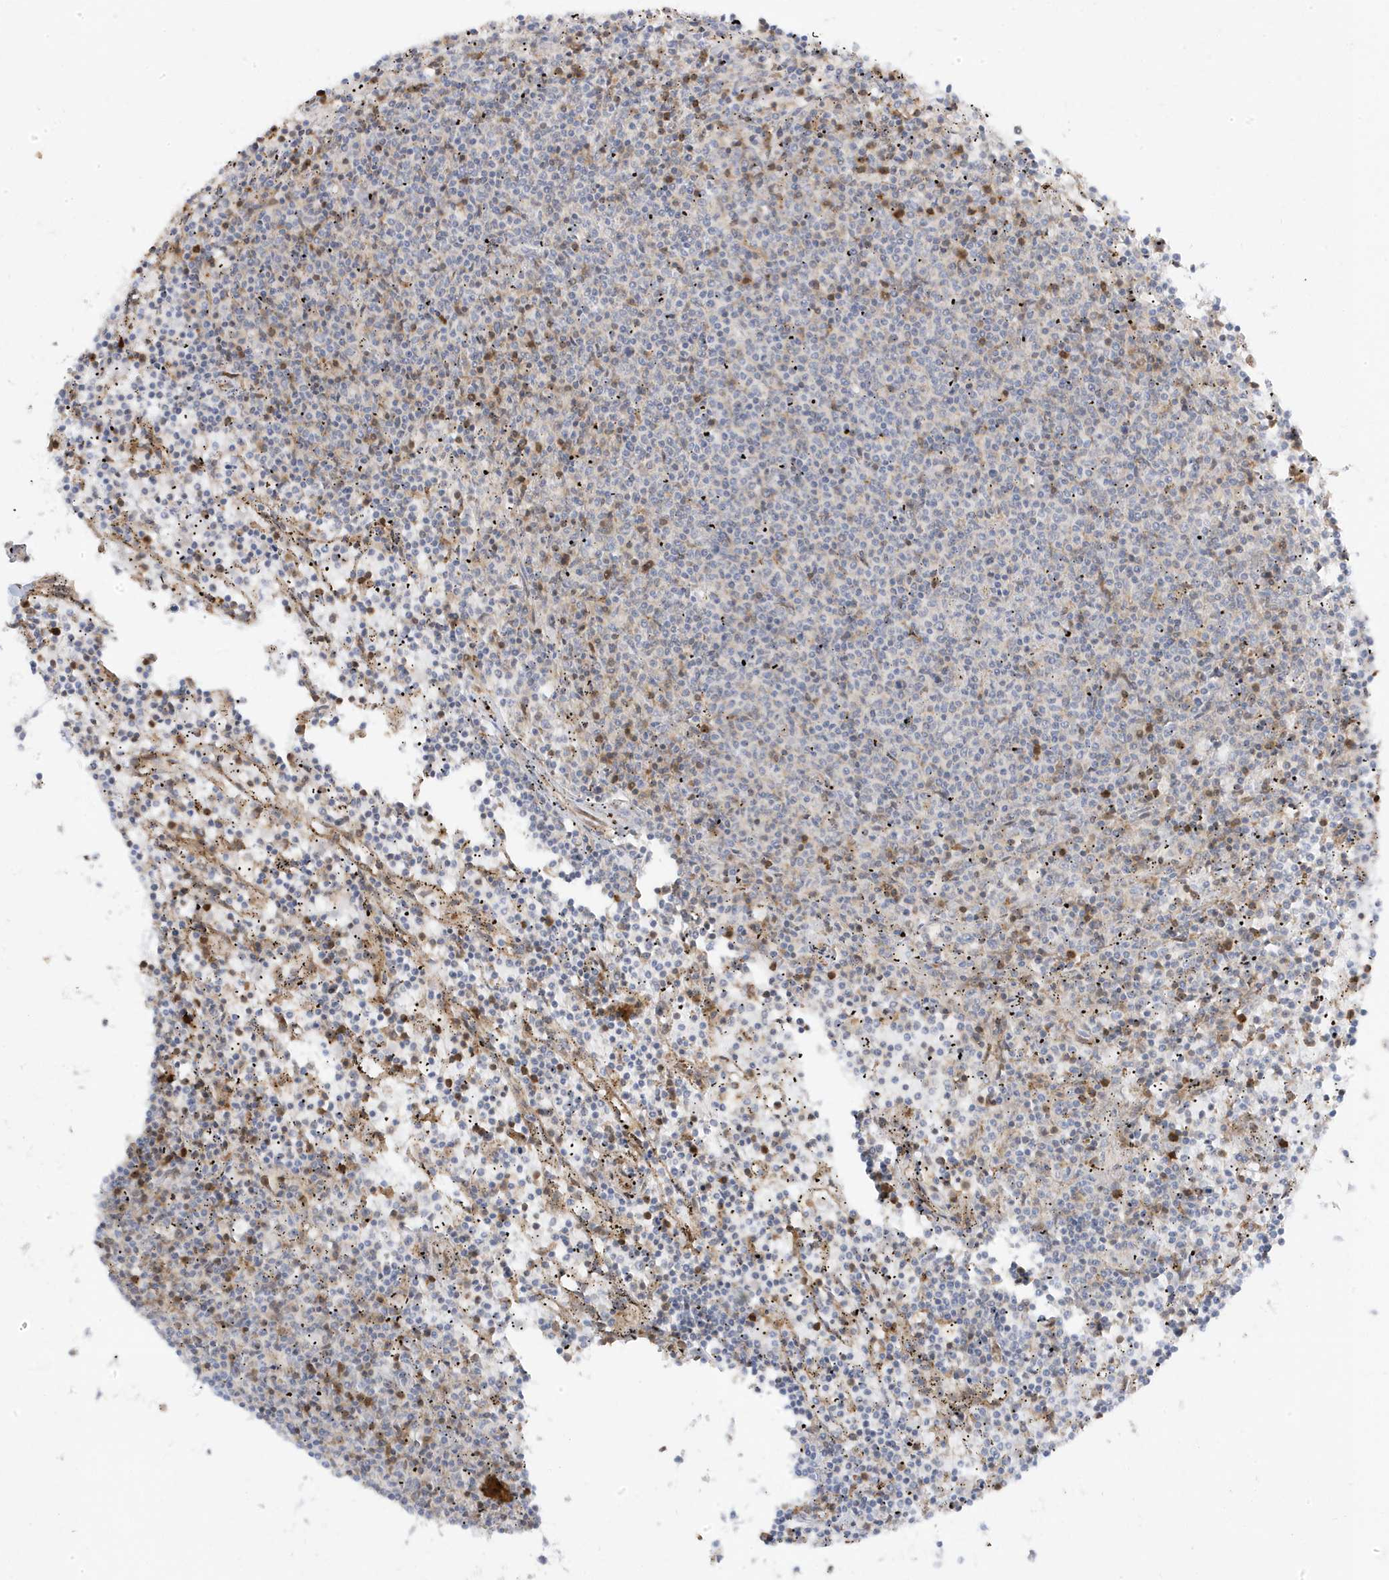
{"staining": {"intensity": "negative", "quantity": "none", "location": "none"}, "tissue": "lymphoma", "cell_type": "Tumor cells", "image_type": "cancer", "snomed": [{"axis": "morphology", "description": "Malignant lymphoma, non-Hodgkin's type, Low grade"}, {"axis": "topography", "description": "Spleen"}], "caption": "Immunohistochemistry (IHC) of human lymphoma displays no expression in tumor cells.", "gene": "ZNF654", "patient": {"sex": "female", "age": 50}}